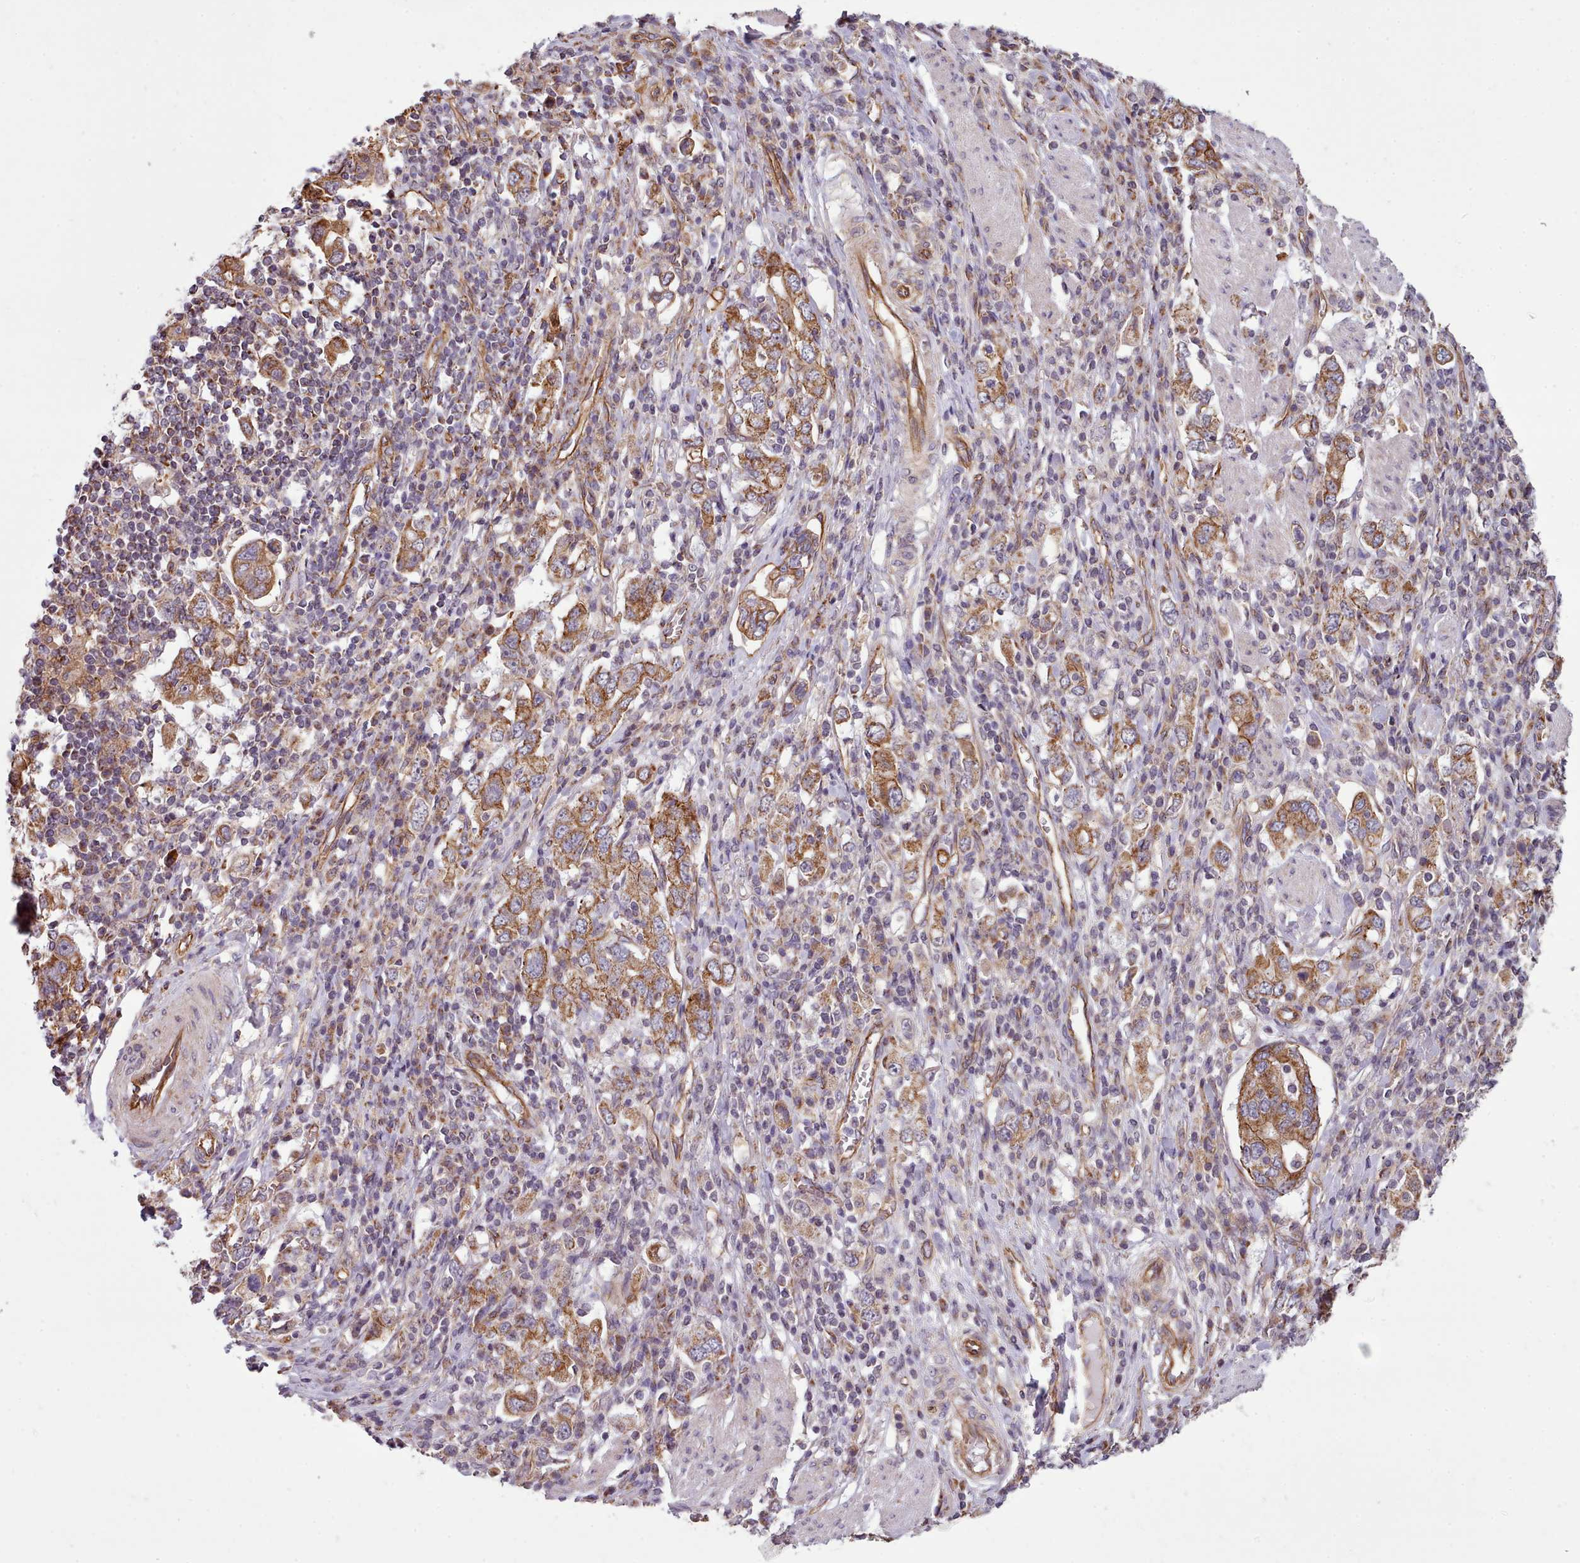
{"staining": {"intensity": "moderate", "quantity": ">75%", "location": "cytoplasmic/membranous"}, "tissue": "stomach cancer", "cell_type": "Tumor cells", "image_type": "cancer", "snomed": [{"axis": "morphology", "description": "Adenocarcinoma, NOS"}, {"axis": "topography", "description": "Stomach, upper"}, {"axis": "topography", "description": "Stomach"}], "caption": "Immunohistochemical staining of stomach cancer (adenocarcinoma) reveals medium levels of moderate cytoplasmic/membranous protein staining in about >75% of tumor cells. The protein of interest is shown in brown color, while the nuclei are stained blue.", "gene": "MRPL46", "patient": {"sex": "male", "age": 62}}